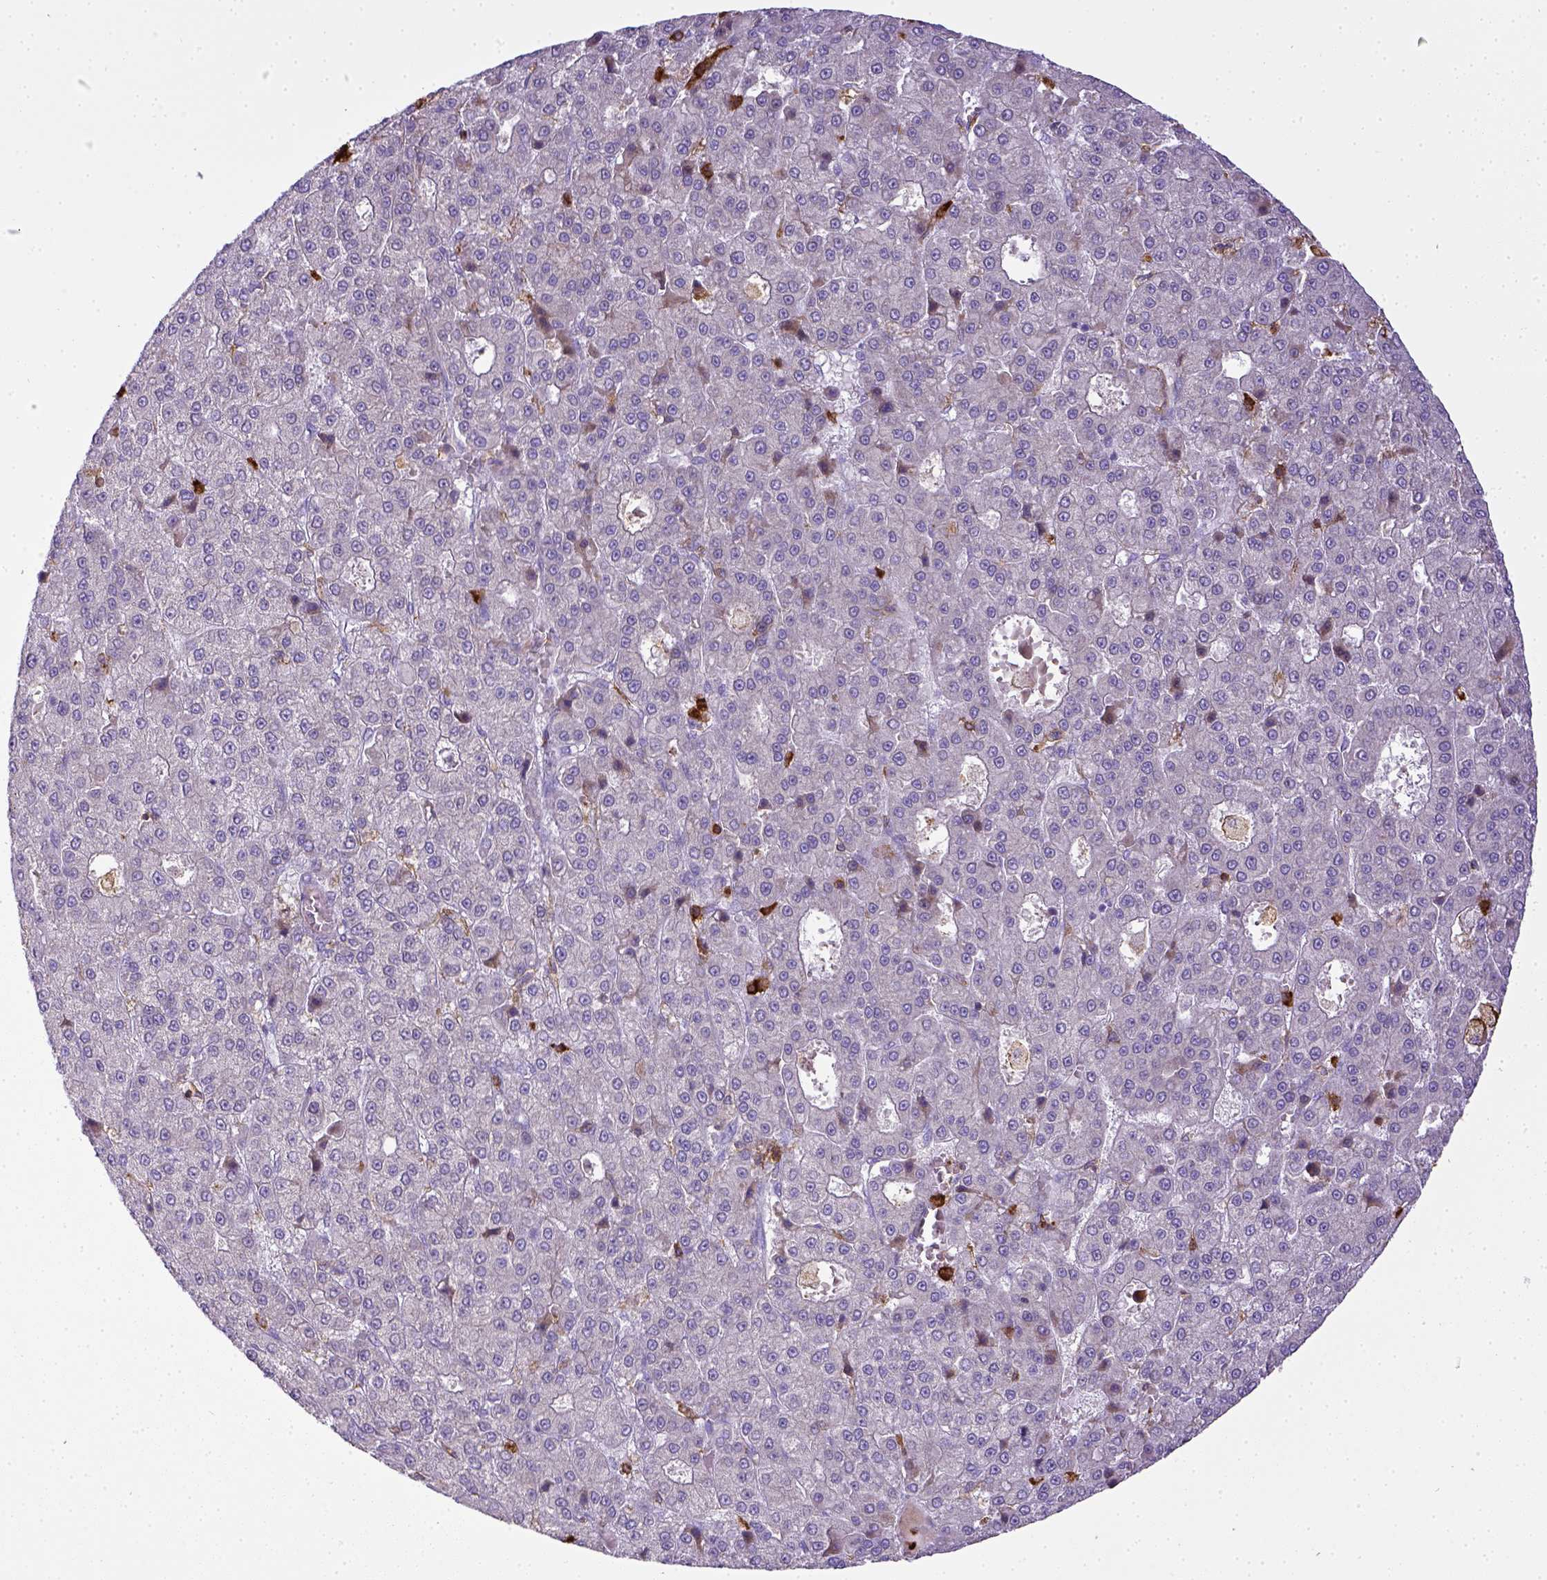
{"staining": {"intensity": "negative", "quantity": "none", "location": "none"}, "tissue": "liver cancer", "cell_type": "Tumor cells", "image_type": "cancer", "snomed": [{"axis": "morphology", "description": "Carcinoma, Hepatocellular, NOS"}, {"axis": "topography", "description": "Liver"}], "caption": "DAB (3,3'-diaminobenzidine) immunohistochemical staining of human liver cancer (hepatocellular carcinoma) reveals no significant positivity in tumor cells.", "gene": "ITGAM", "patient": {"sex": "male", "age": 70}}